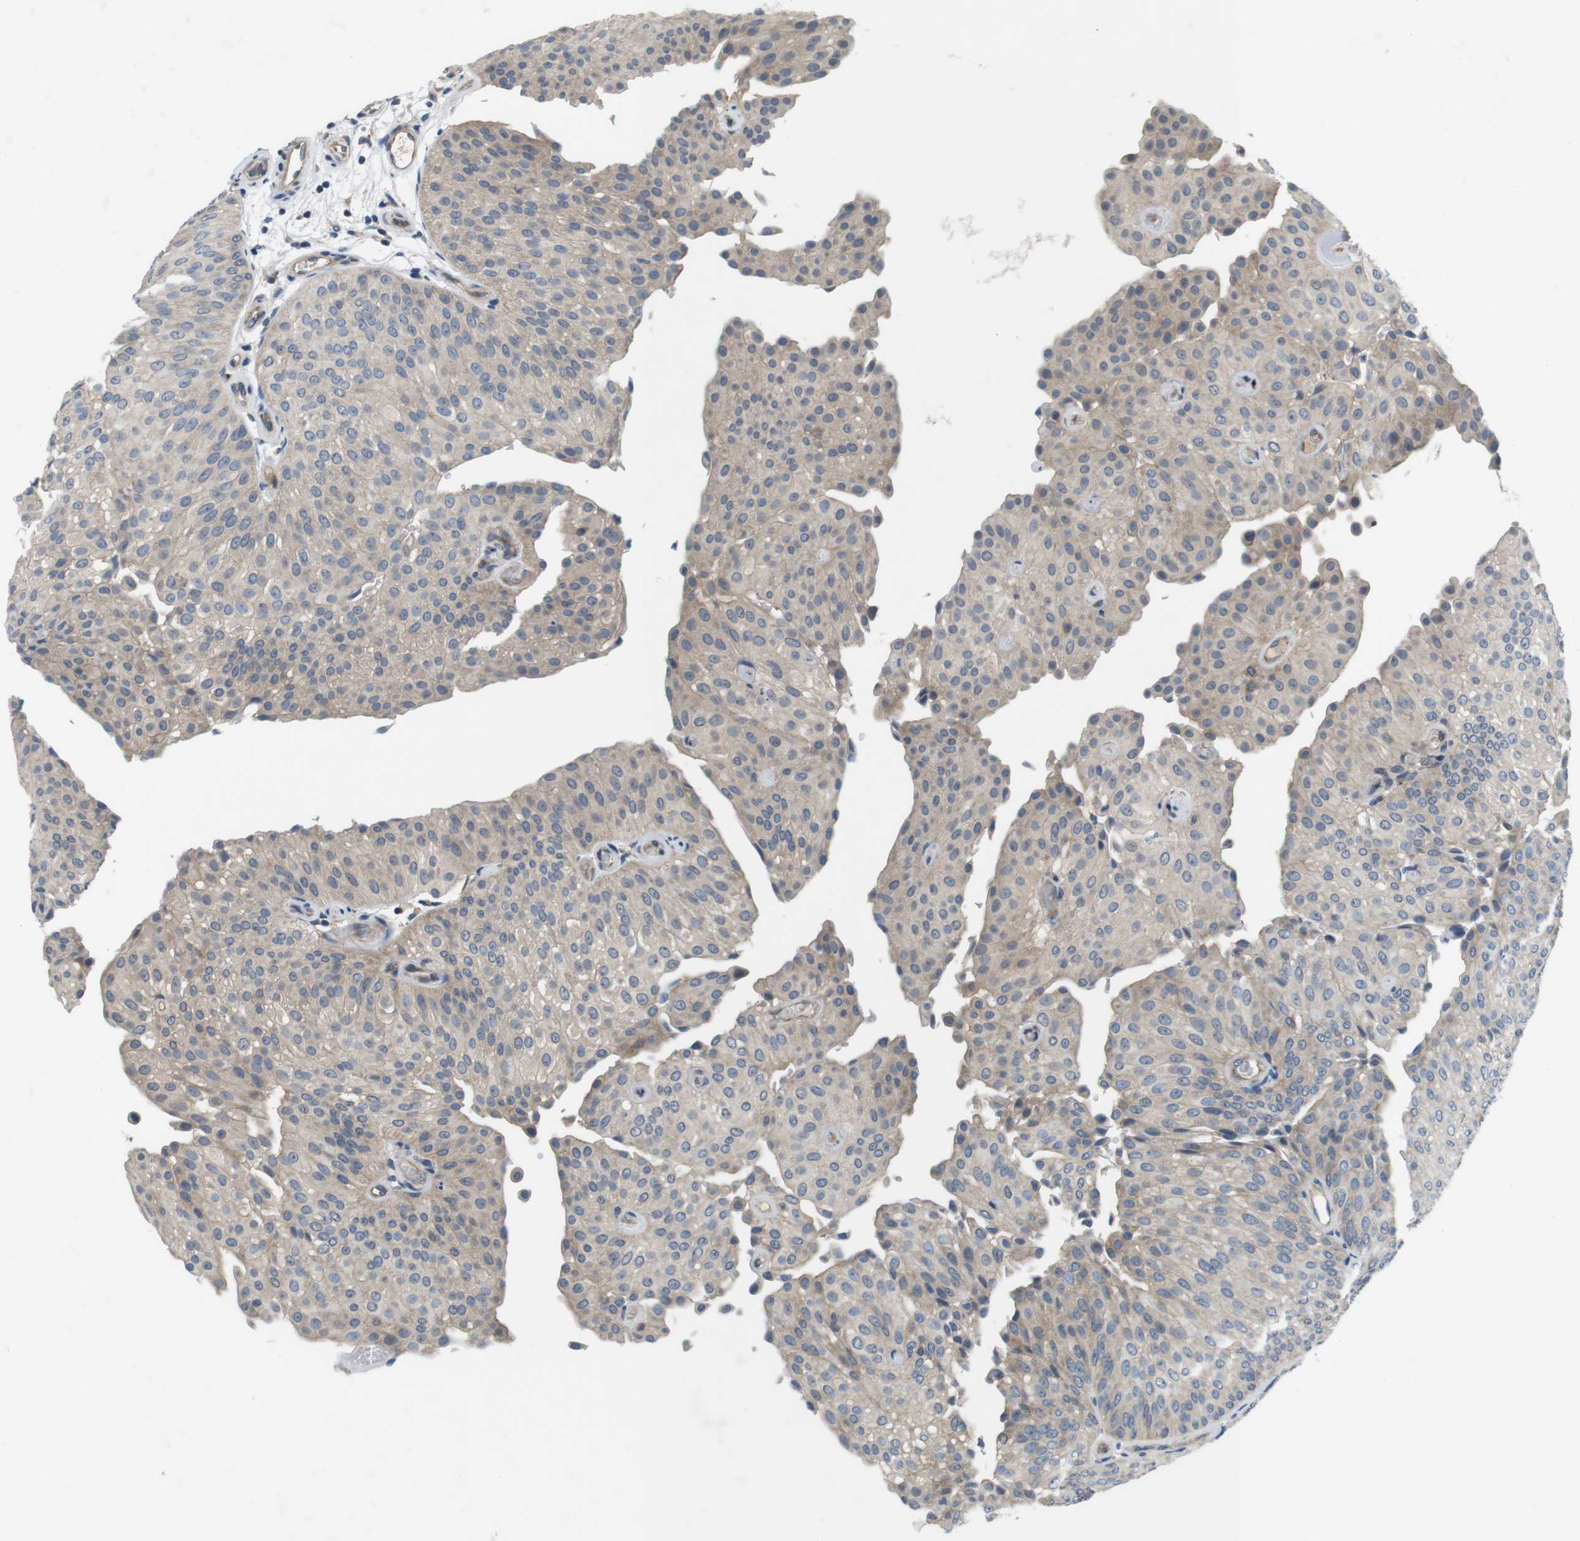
{"staining": {"intensity": "weak", "quantity": ">75%", "location": "cytoplasmic/membranous"}, "tissue": "urothelial cancer", "cell_type": "Tumor cells", "image_type": "cancer", "snomed": [{"axis": "morphology", "description": "Urothelial carcinoma, Low grade"}, {"axis": "topography", "description": "Urinary bladder"}], "caption": "A low amount of weak cytoplasmic/membranous positivity is present in about >75% of tumor cells in urothelial cancer tissue.", "gene": "DCLK1", "patient": {"sex": "female", "age": 60}}